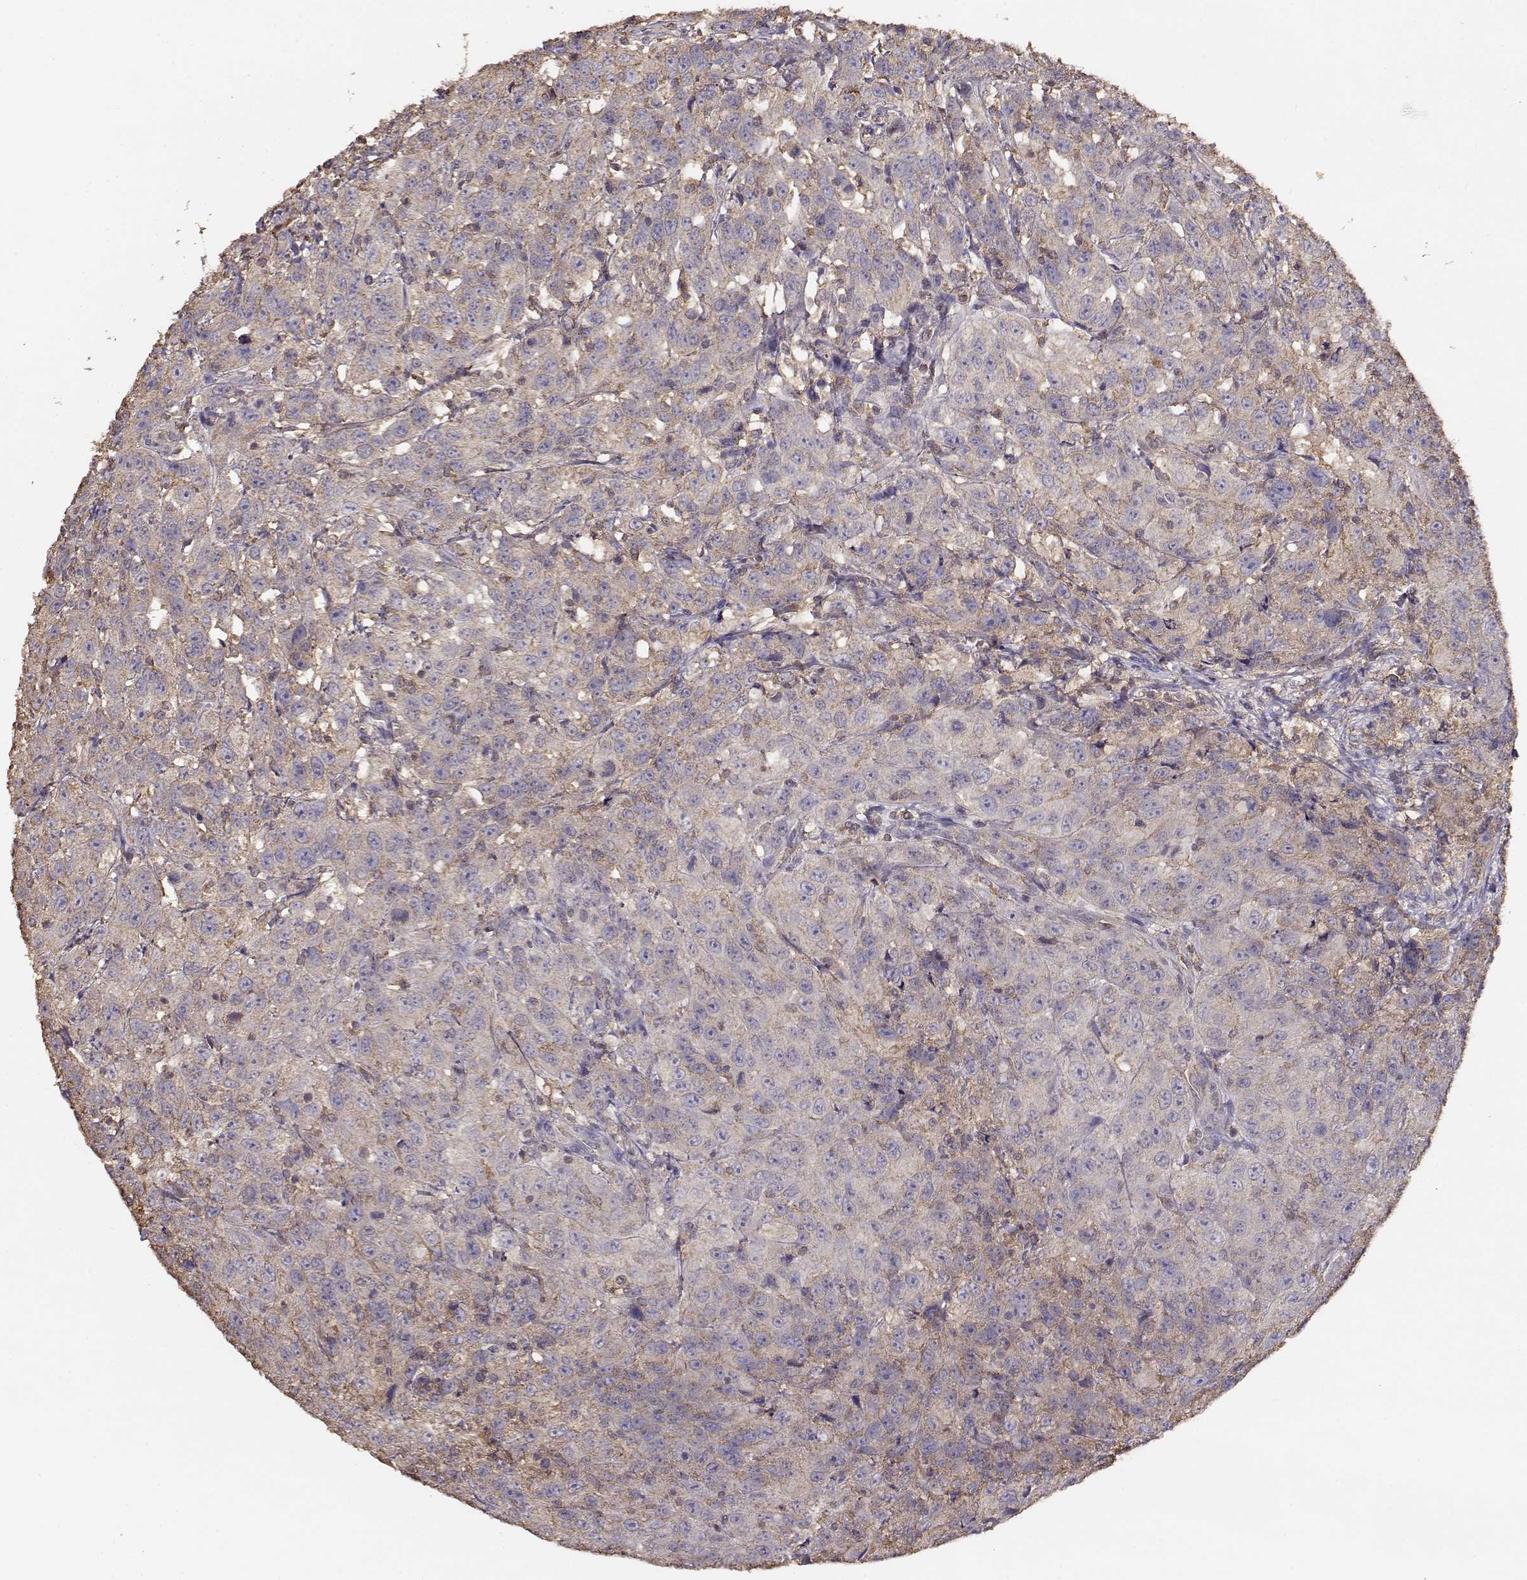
{"staining": {"intensity": "weak", "quantity": ">75%", "location": "cytoplasmic/membranous"}, "tissue": "urothelial cancer", "cell_type": "Tumor cells", "image_type": "cancer", "snomed": [{"axis": "morphology", "description": "Urothelial carcinoma, NOS"}, {"axis": "morphology", "description": "Urothelial carcinoma, High grade"}, {"axis": "topography", "description": "Urinary bladder"}], "caption": "A high-resolution micrograph shows IHC staining of urothelial cancer, which displays weak cytoplasmic/membranous positivity in about >75% of tumor cells.", "gene": "TARS3", "patient": {"sex": "female", "age": 73}}